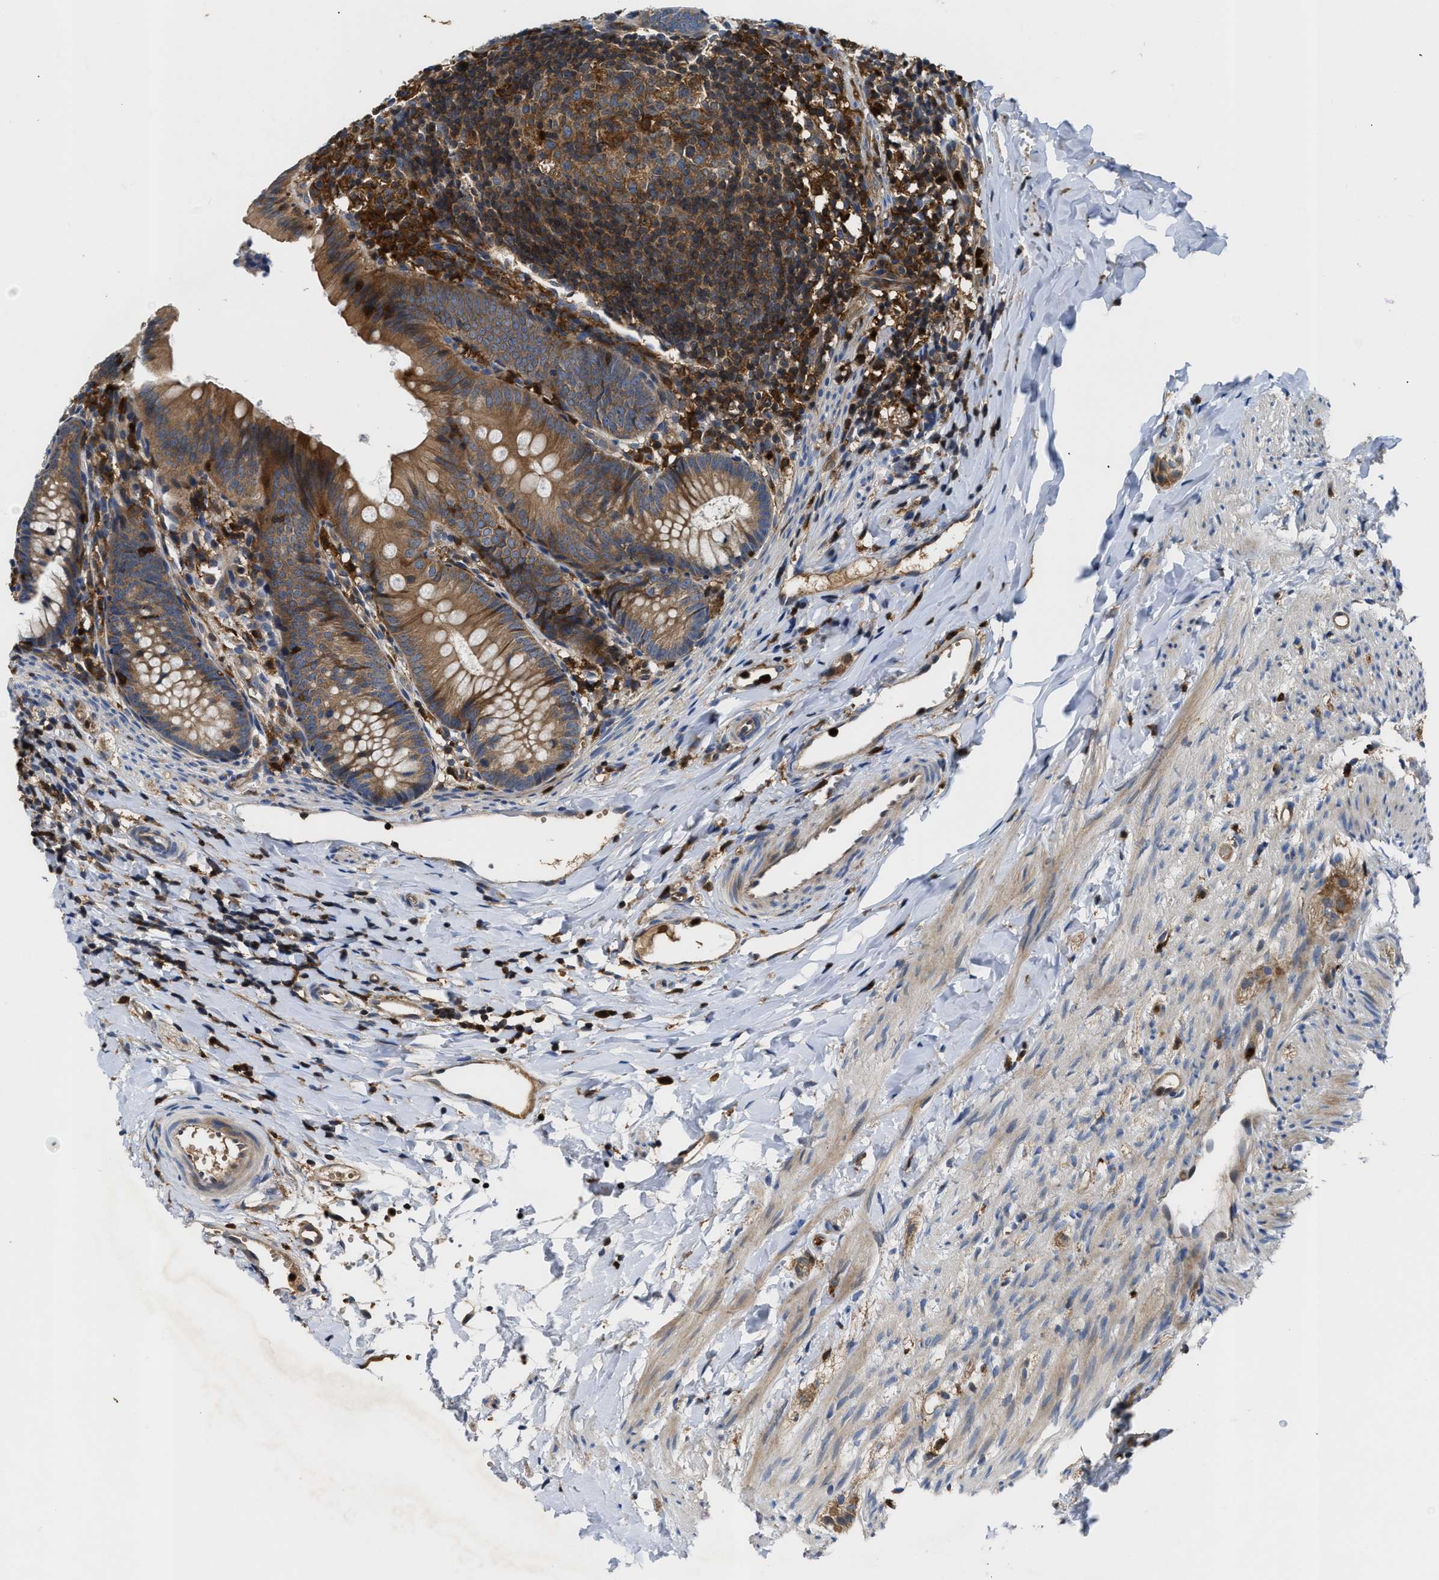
{"staining": {"intensity": "moderate", "quantity": ">75%", "location": "cytoplasmic/membranous"}, "tissue": "appendix", "cell_type": "Glandular cells", "image_type": "normal", "snomed": [{"axis": "morphology", "description": "Normal tissue, NOS"}, {"axis": "topography", "description": "Appendix"}], "caption": "Immunohistochemical staining of benign human appendix reveals moderate cytoplasmic/membranous protein staining in approximately >75% of glandular cells.", "gene": "OSTF1", "patient": {"sex": "male", "age": 1}}